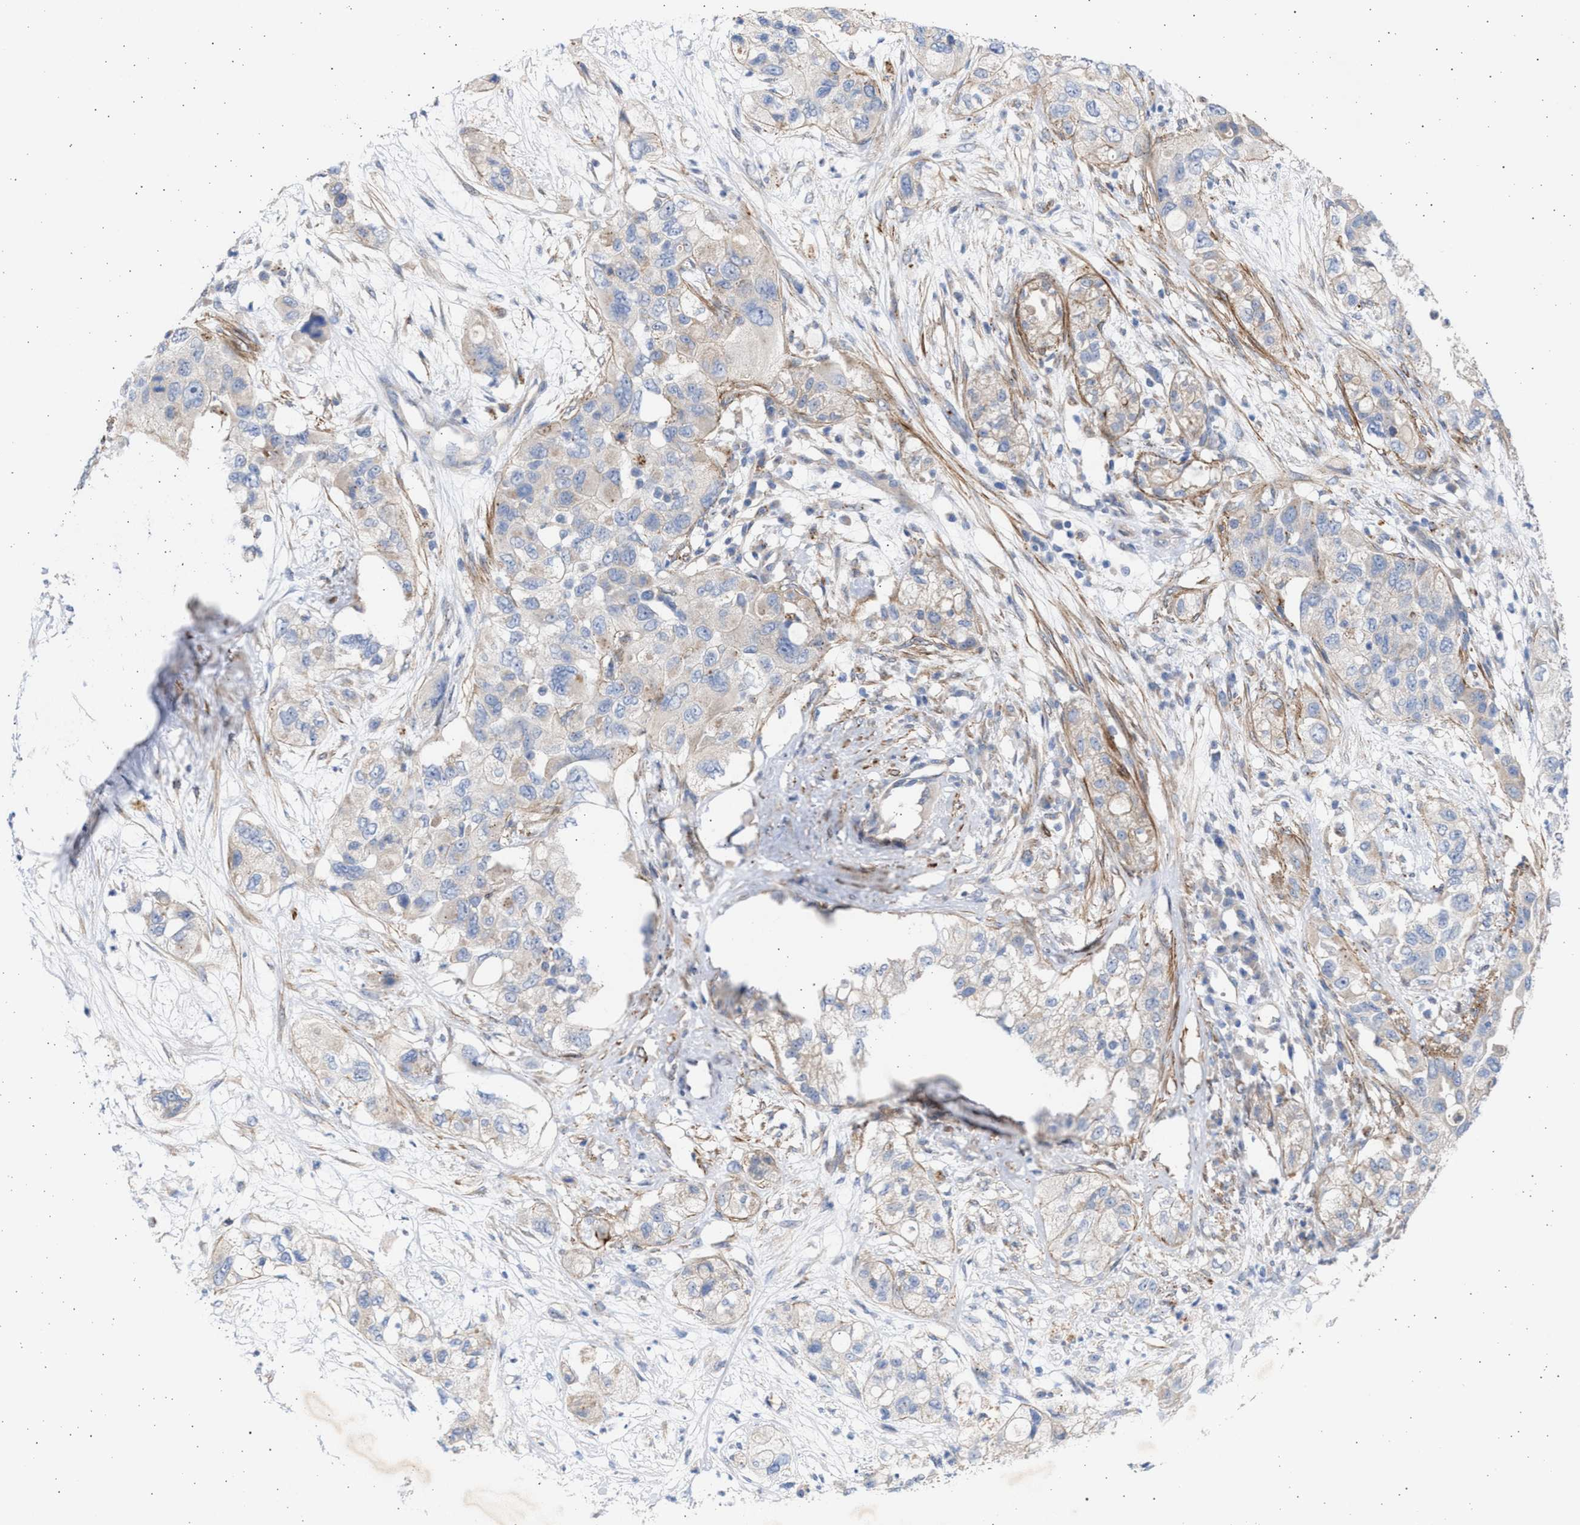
{"staining": {"intensity": "negative", "quantity": "none", "location": "none"}, "tissue": "pancreatic cancer", "cell_type": "Tumor cells", "image_type": "cancer", "snomed": [{"axis": "morphology", "description": "Adenocarcinoma, NOS"}, {"axis": "topography", "description": "Pancreas"}], "caption": "A high-resolution photomicrograph shows immunohistochemistry (IHC) staining of pancreatic cancer, which reveals no significant staining in tumor cells.", "gene": "NBR1", "patient": {"sex": "female", "age": 78}}